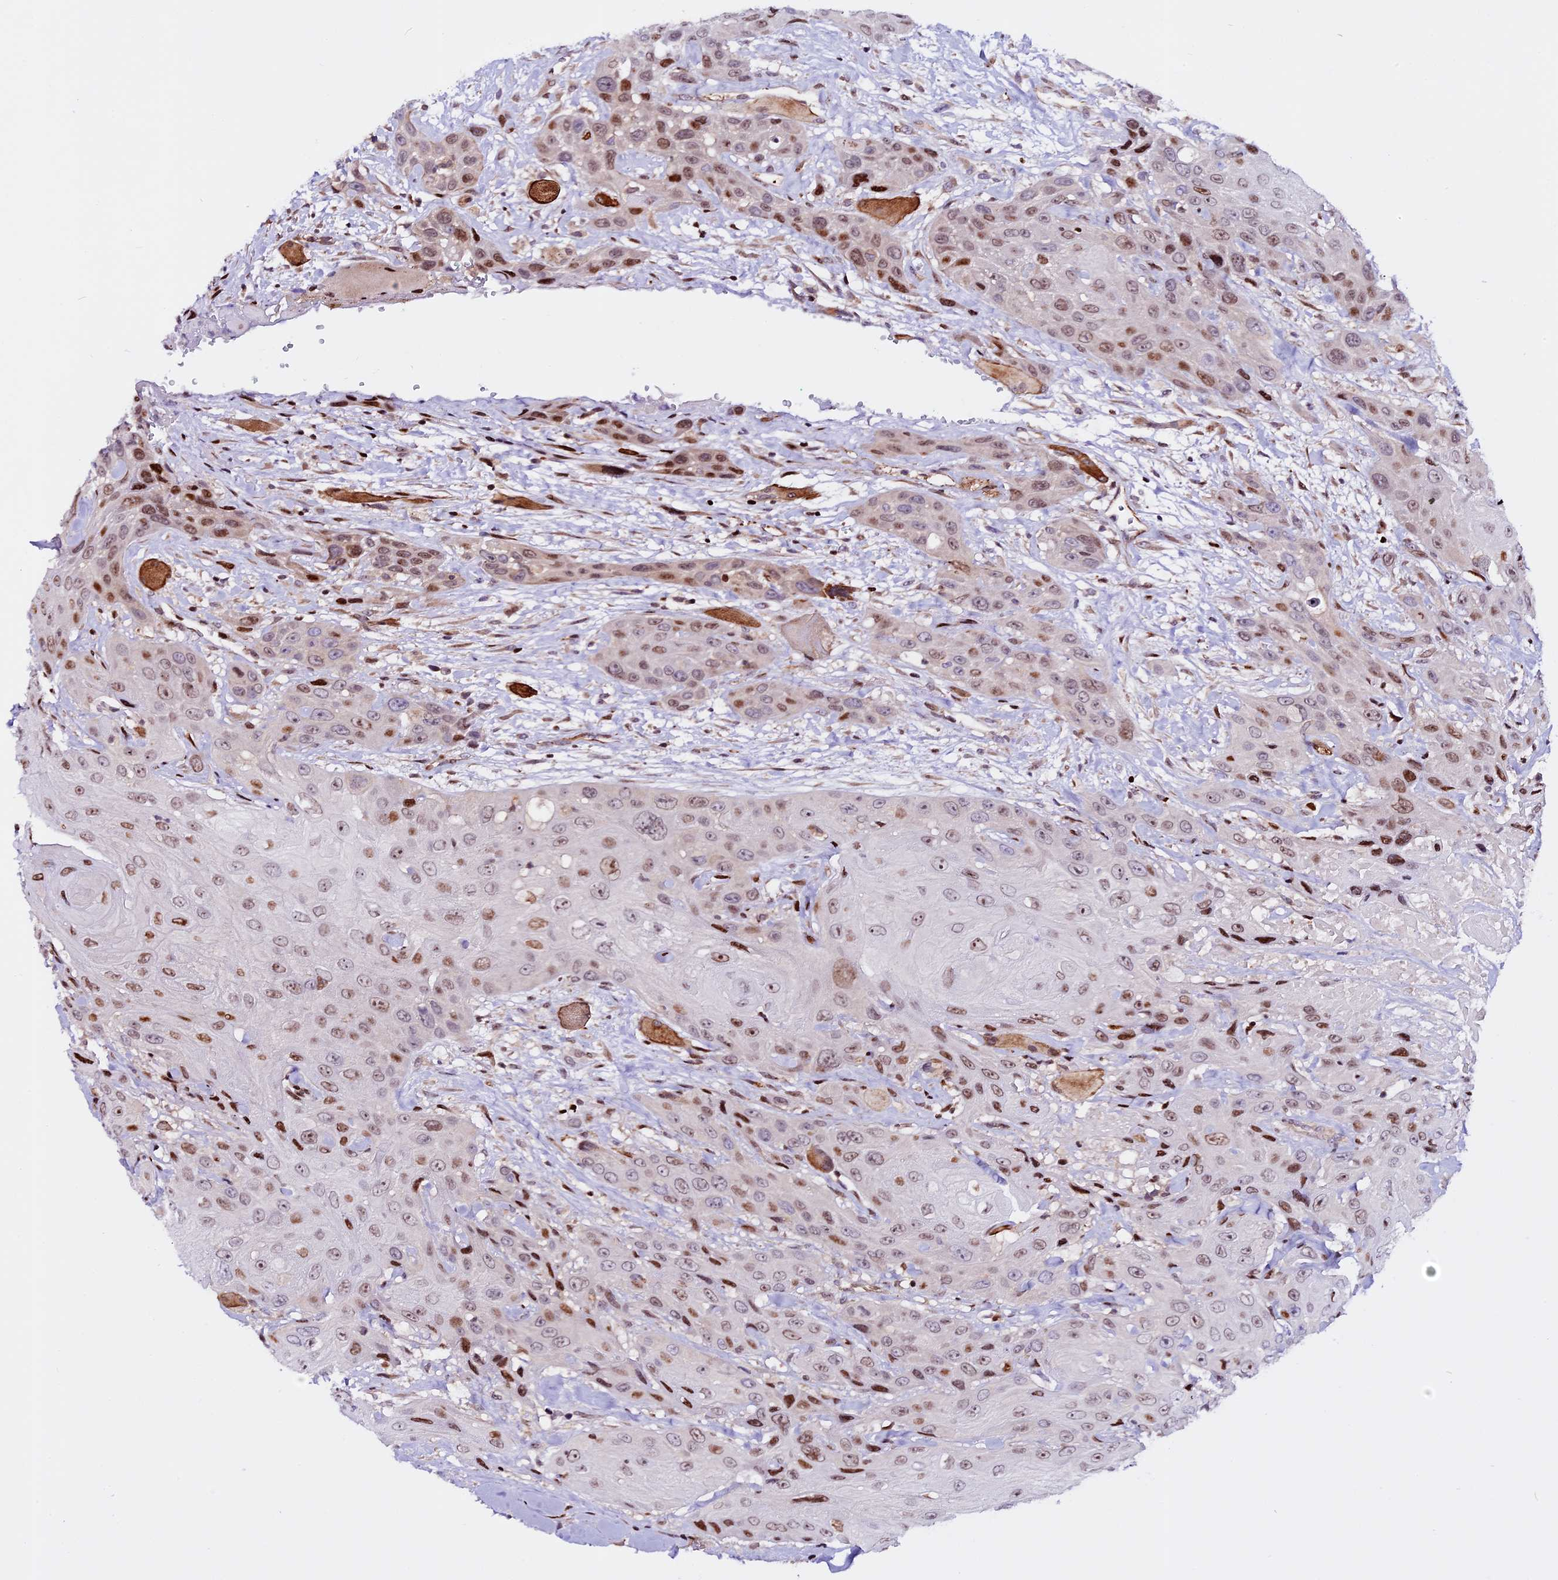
{"staining": {"intensity": "moderate", "quantity": "25%-75%", "location": "nuclear"}, "tissue": "head and neck cancer", "cell_type": "Tumor cells", "image_type": "cancer", "snomed": [{"axis": "morphology", "description": "Squamous cell carcinoma, NOS"}, {"axis": "topography", "description": "Head-Neck"}], "caption": "Brown immunohistochemical staining in head and neck cancer (squamous cell carcinoma) exhibits moderate nuclear positivity in approximately 25%-75% of tumor cells.", "gene": "RINL", "patient": {"sex": "male", "age": 81}}